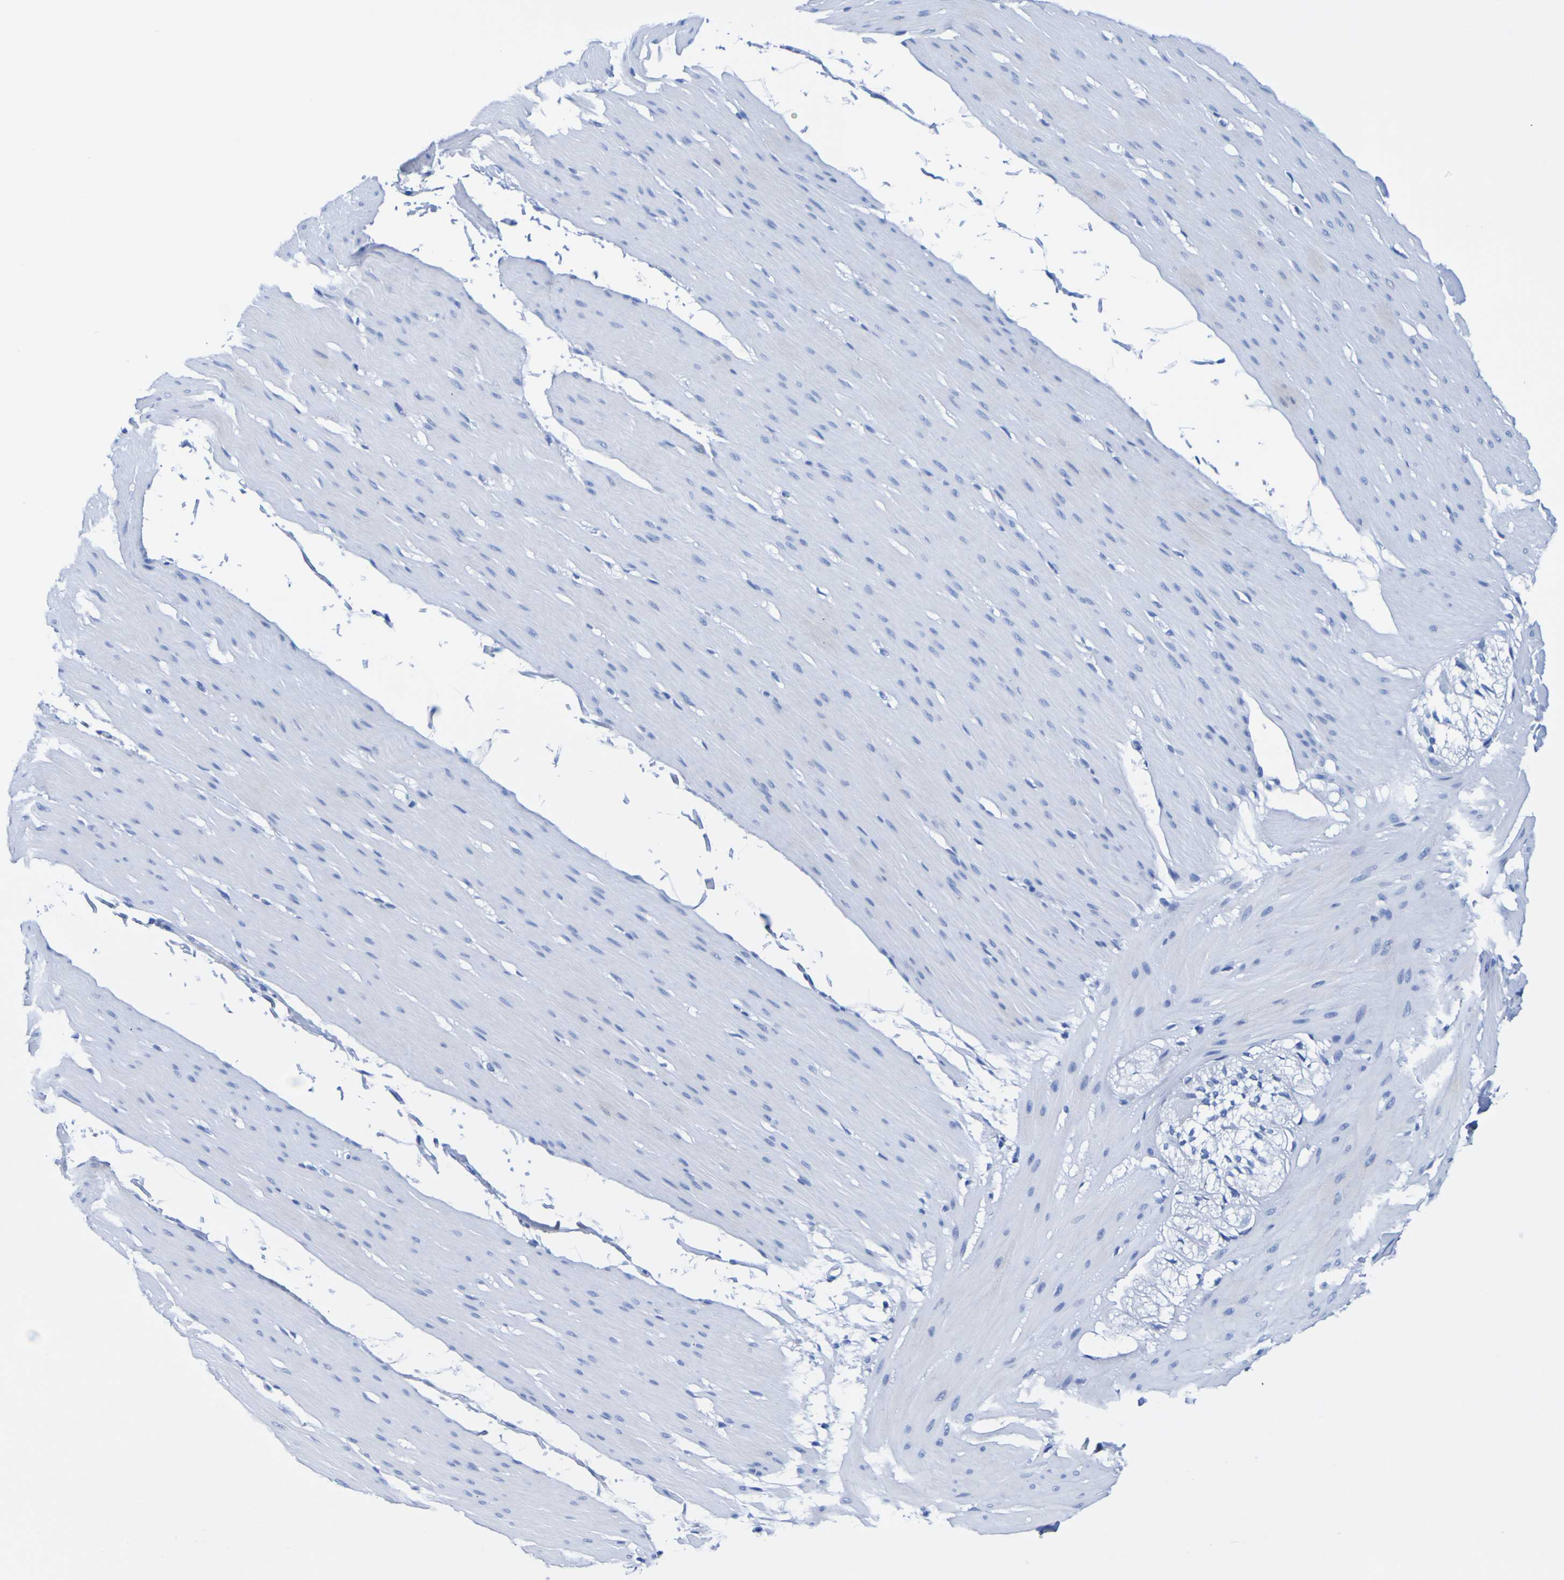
{"staining": {"intensity": "negative", "quantity": "none", "location": "none"}, "tissue": "smooth muscle", "cell_type": "Smooth muscle cells", "image_type": "normal", "snomed": [{"axis": "morphology", "description": "Normal tissue, NOS"}, {"axis": "topography", "description": "Smooth muscle"}, {"axis": "topography", "description": "Colon"}], "caption": "High magnification brightfield microscopy of normal smooth muscle stained with DAB (3,3'-diaminobenzidine) (brown) and counterstained with hematoxylin (blue): smooth muscle cells show no significant expression.", "gene": "DPEP1", "patient": {"sex": "male", "age": 67}}